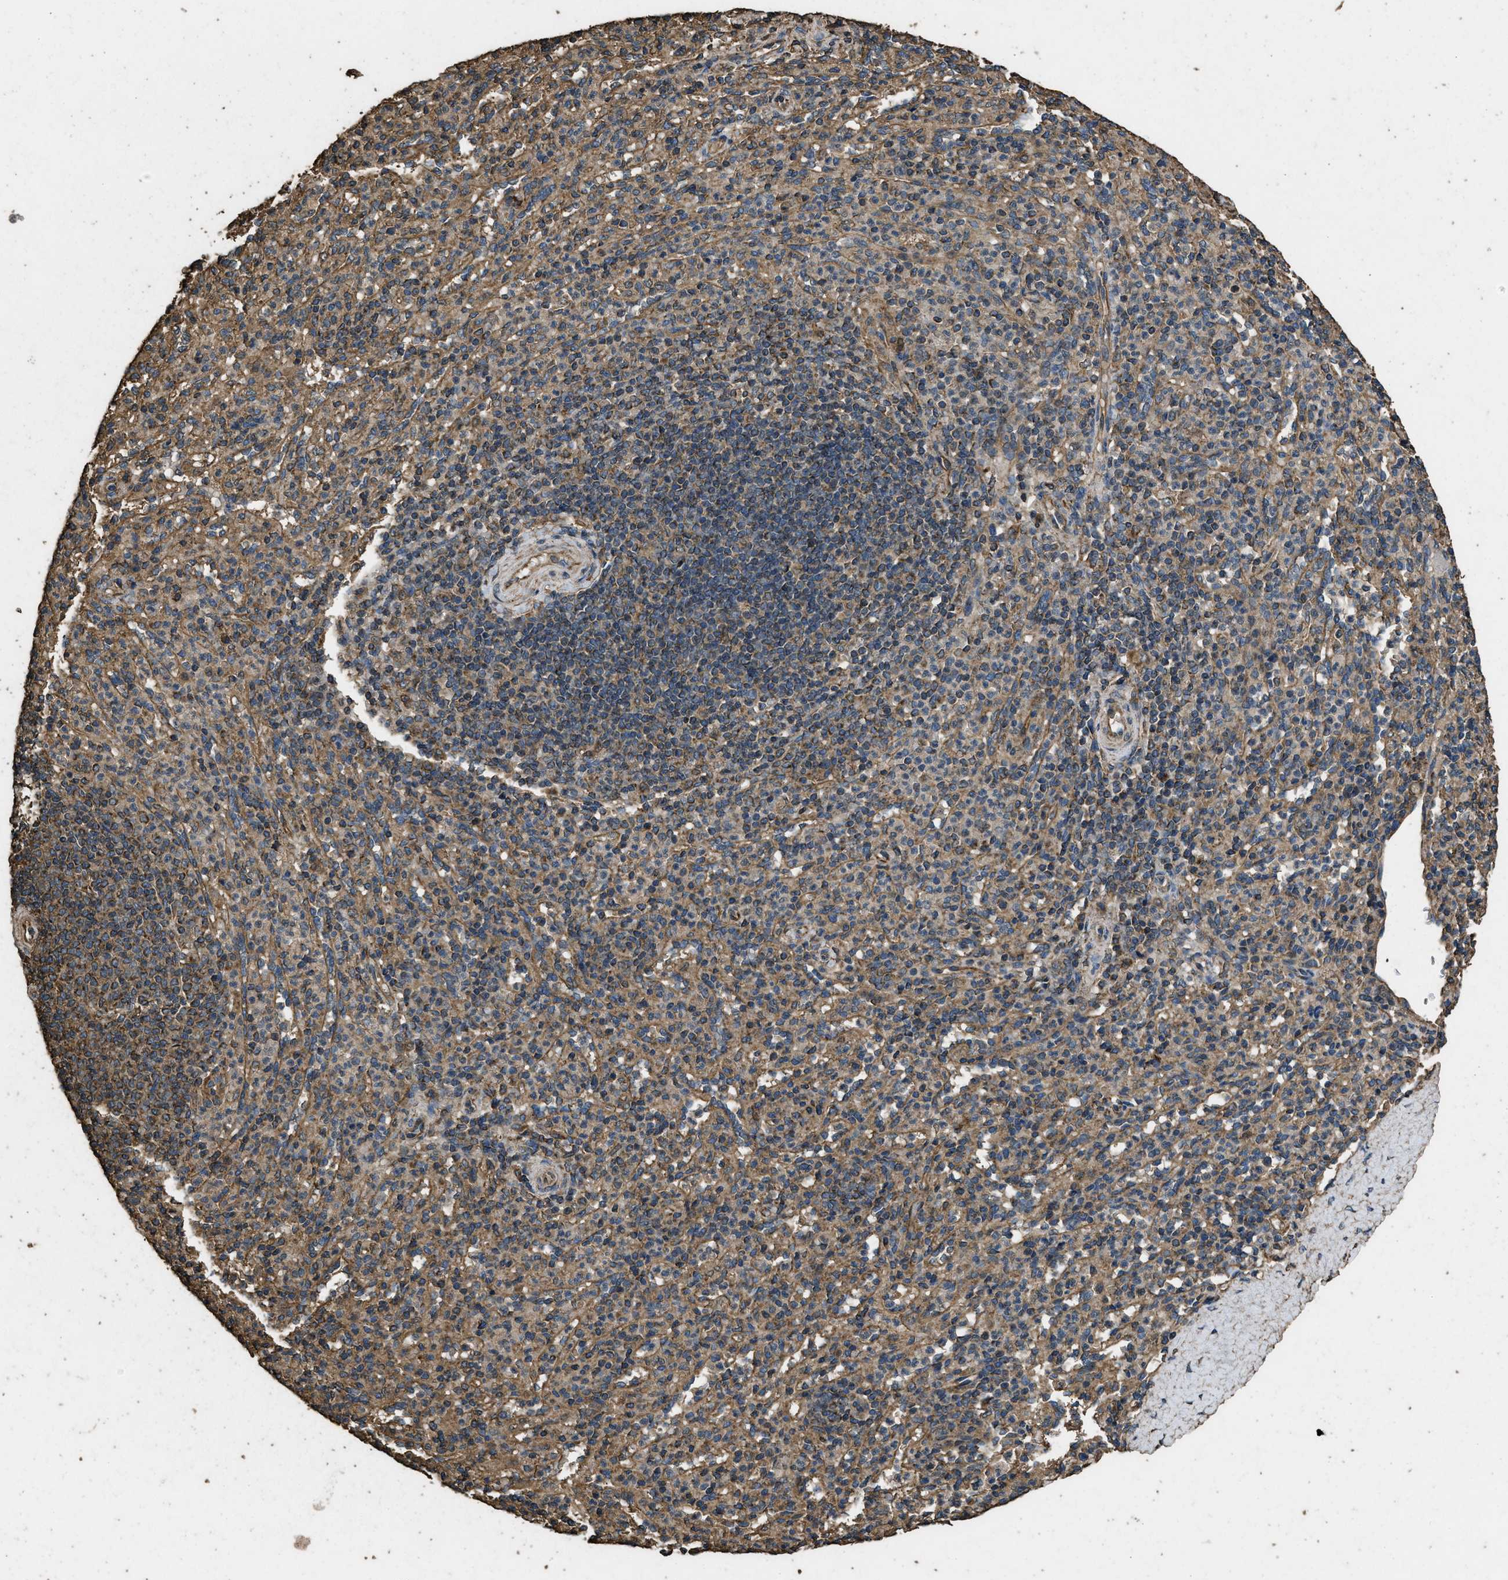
{"staining": {"intensity": "moderate", "quantity": ">75%", "location": "cytoplasmic/membranous"}, "tissue": "spleen", "cell_type": "Cells in red pulp", "image_type": "normal", "snomed": [{"axis": "morphology", "description": "Normal tissue, NOS"}, {"axis": "topography", "description": "Spleen"}], "caption": "A brown stain highlights moderate cytoplasmic/membranous expression of a protein in cells in red pulp of unremarkable human spleen. Nuclei are stained in blue.", "gene": "CYRIA", "patient": {"sex": "male", "age": 36}}